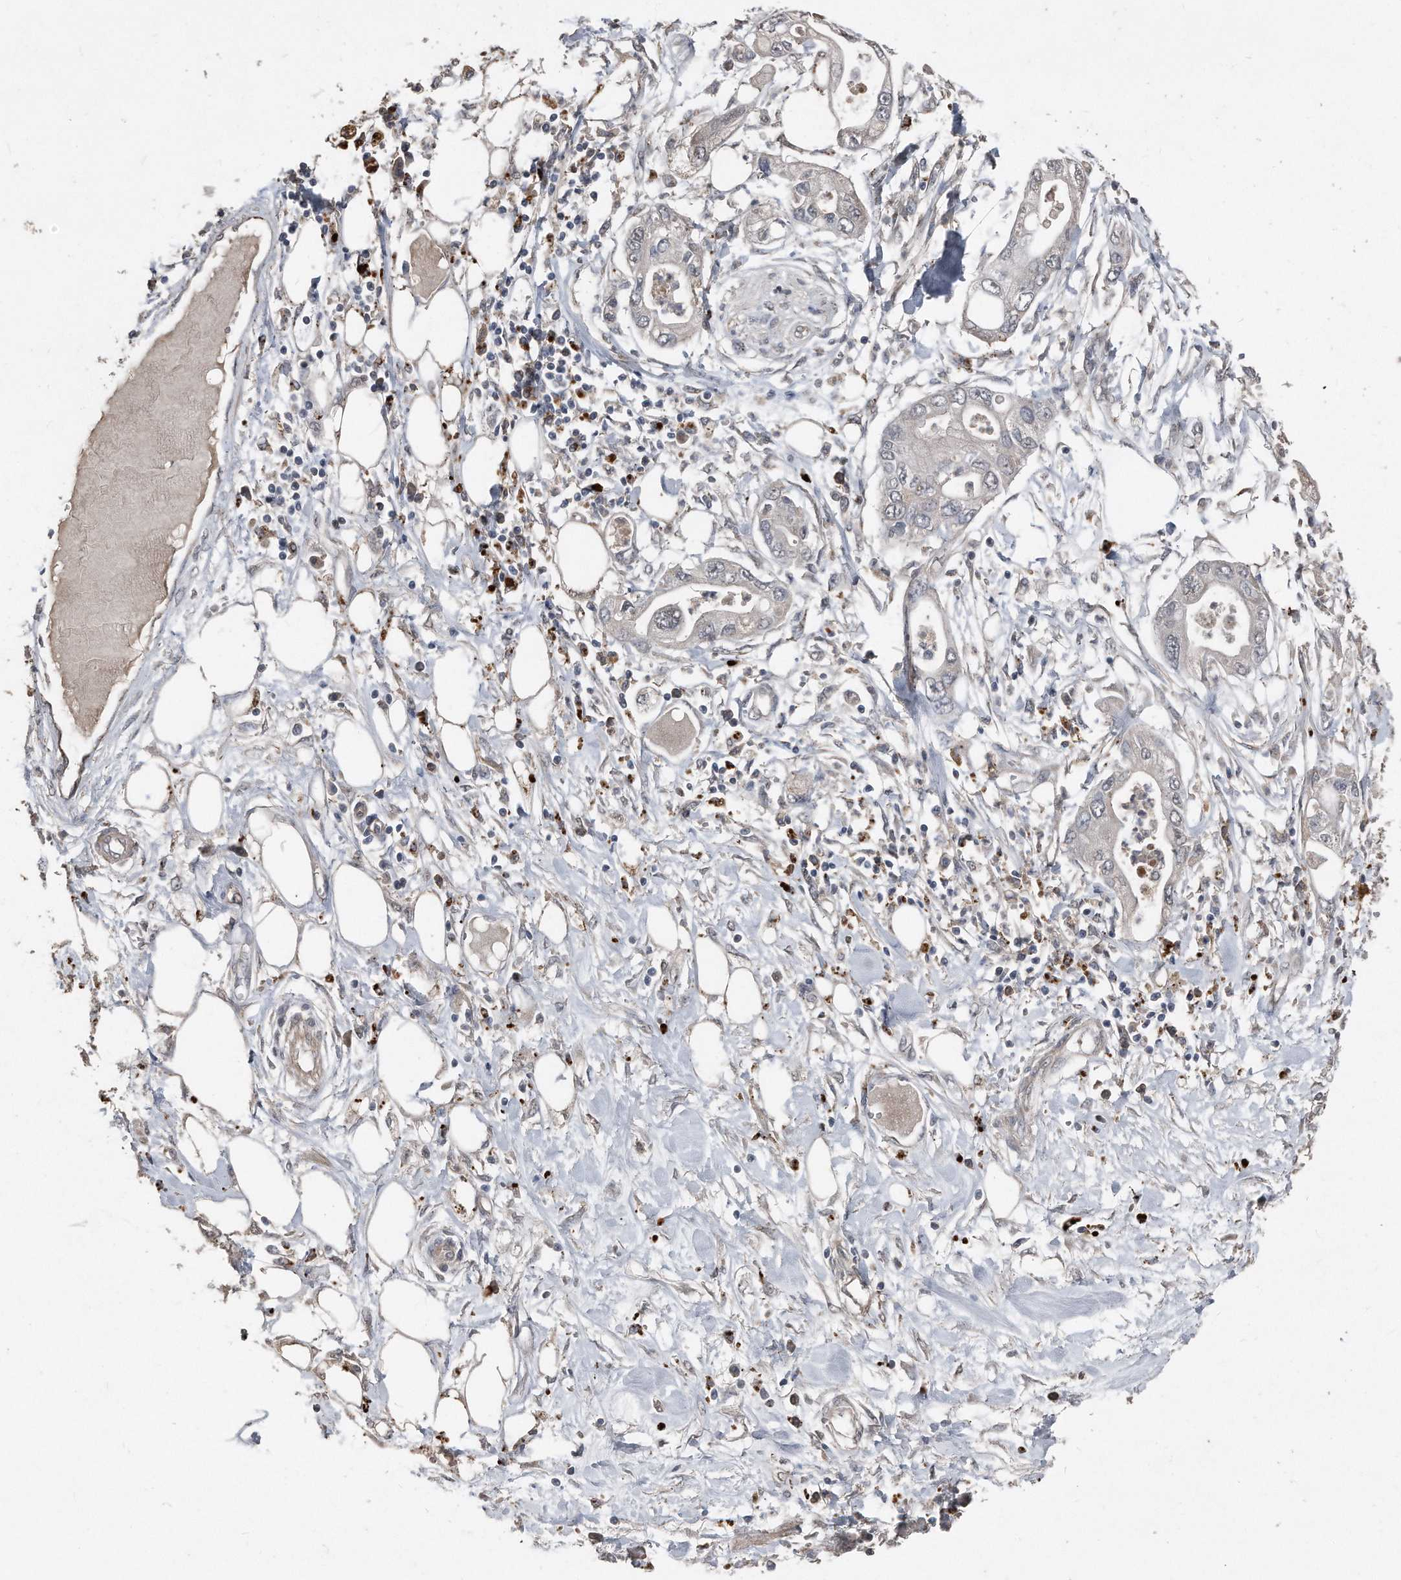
{"staining": {"intensity": "negative", "quantity": "none", "location": "none"}, "tissue": "pancreatic cancer", "cell_type": "Tumor cells", "image_type": "cancer", "snomed": [{"axis": "morphology", "description": "Adenocarcinoma, NOS"}, {"axis": "topography", "description": "Pancreas"}], "caption": "Immunohistochemistry image of human pancreatic adenocarcinoma stained for a protein (brown), which reveals no staining in tumor cells. (Stains: DAB immunohistochemistry with hematoxylin counter stain, Microscopy: brightfield microscopy at high magnification).", "gene": "ANKRD10", "patient": {"sex": "male", "age": 68}}